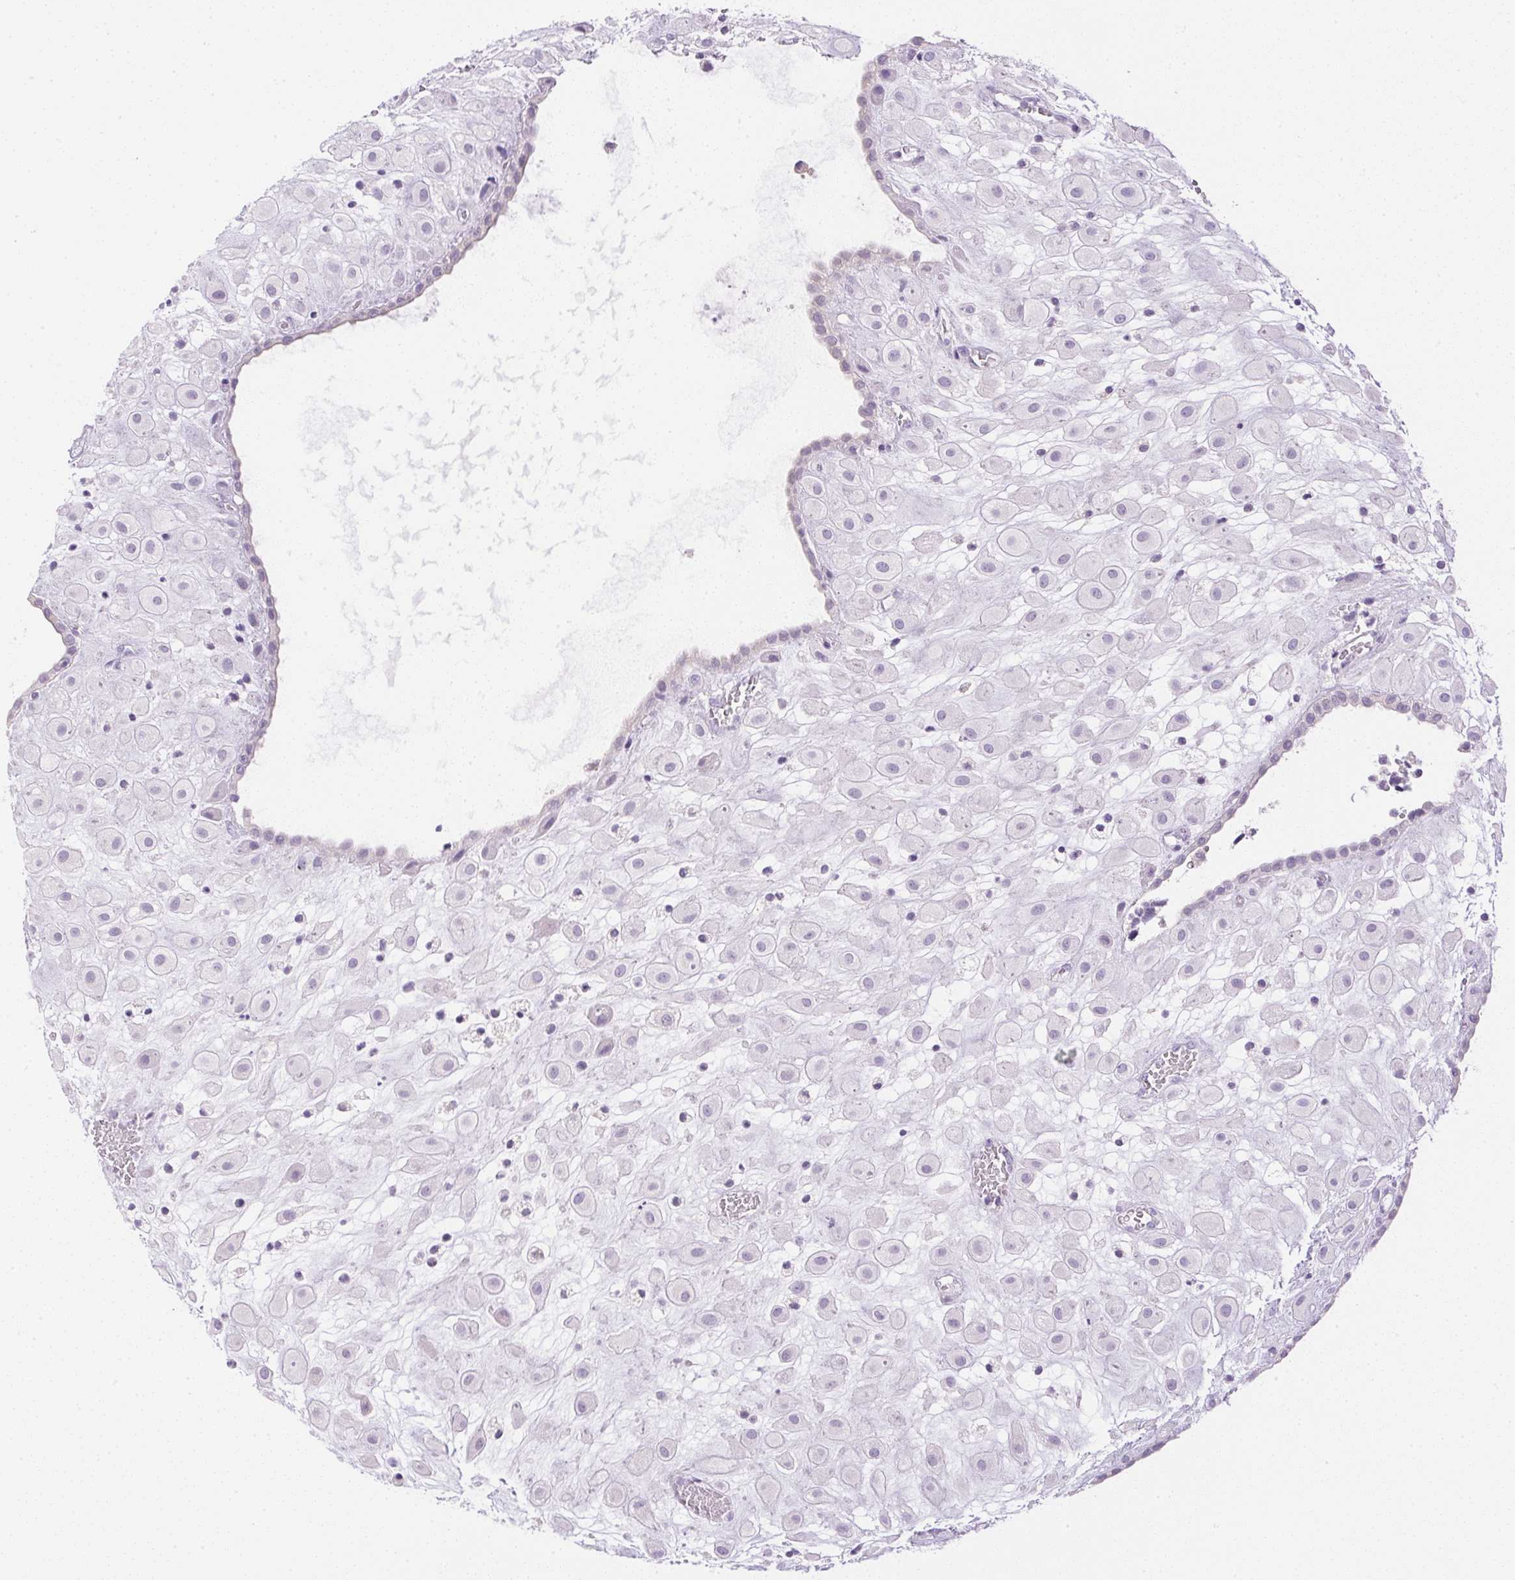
{"staining": {"intensity": "negative", "quantity": "none", "location": "none"}, "tissue": "placenta", "cell_type": "Decidual cells", "image_type": "normal", "snomed": [{"axis": "morphology", "description": "Normal tissue, NOS"}, {"axis": "topography", "description": "Placenta"}], "caption": "Immunohistochemistry image of normal placenta stained for a protein (brown), which shows no expression in decidual cells.", "gene": "ATP6V1G3", "patient": {"sex": "female", "age": 24}}